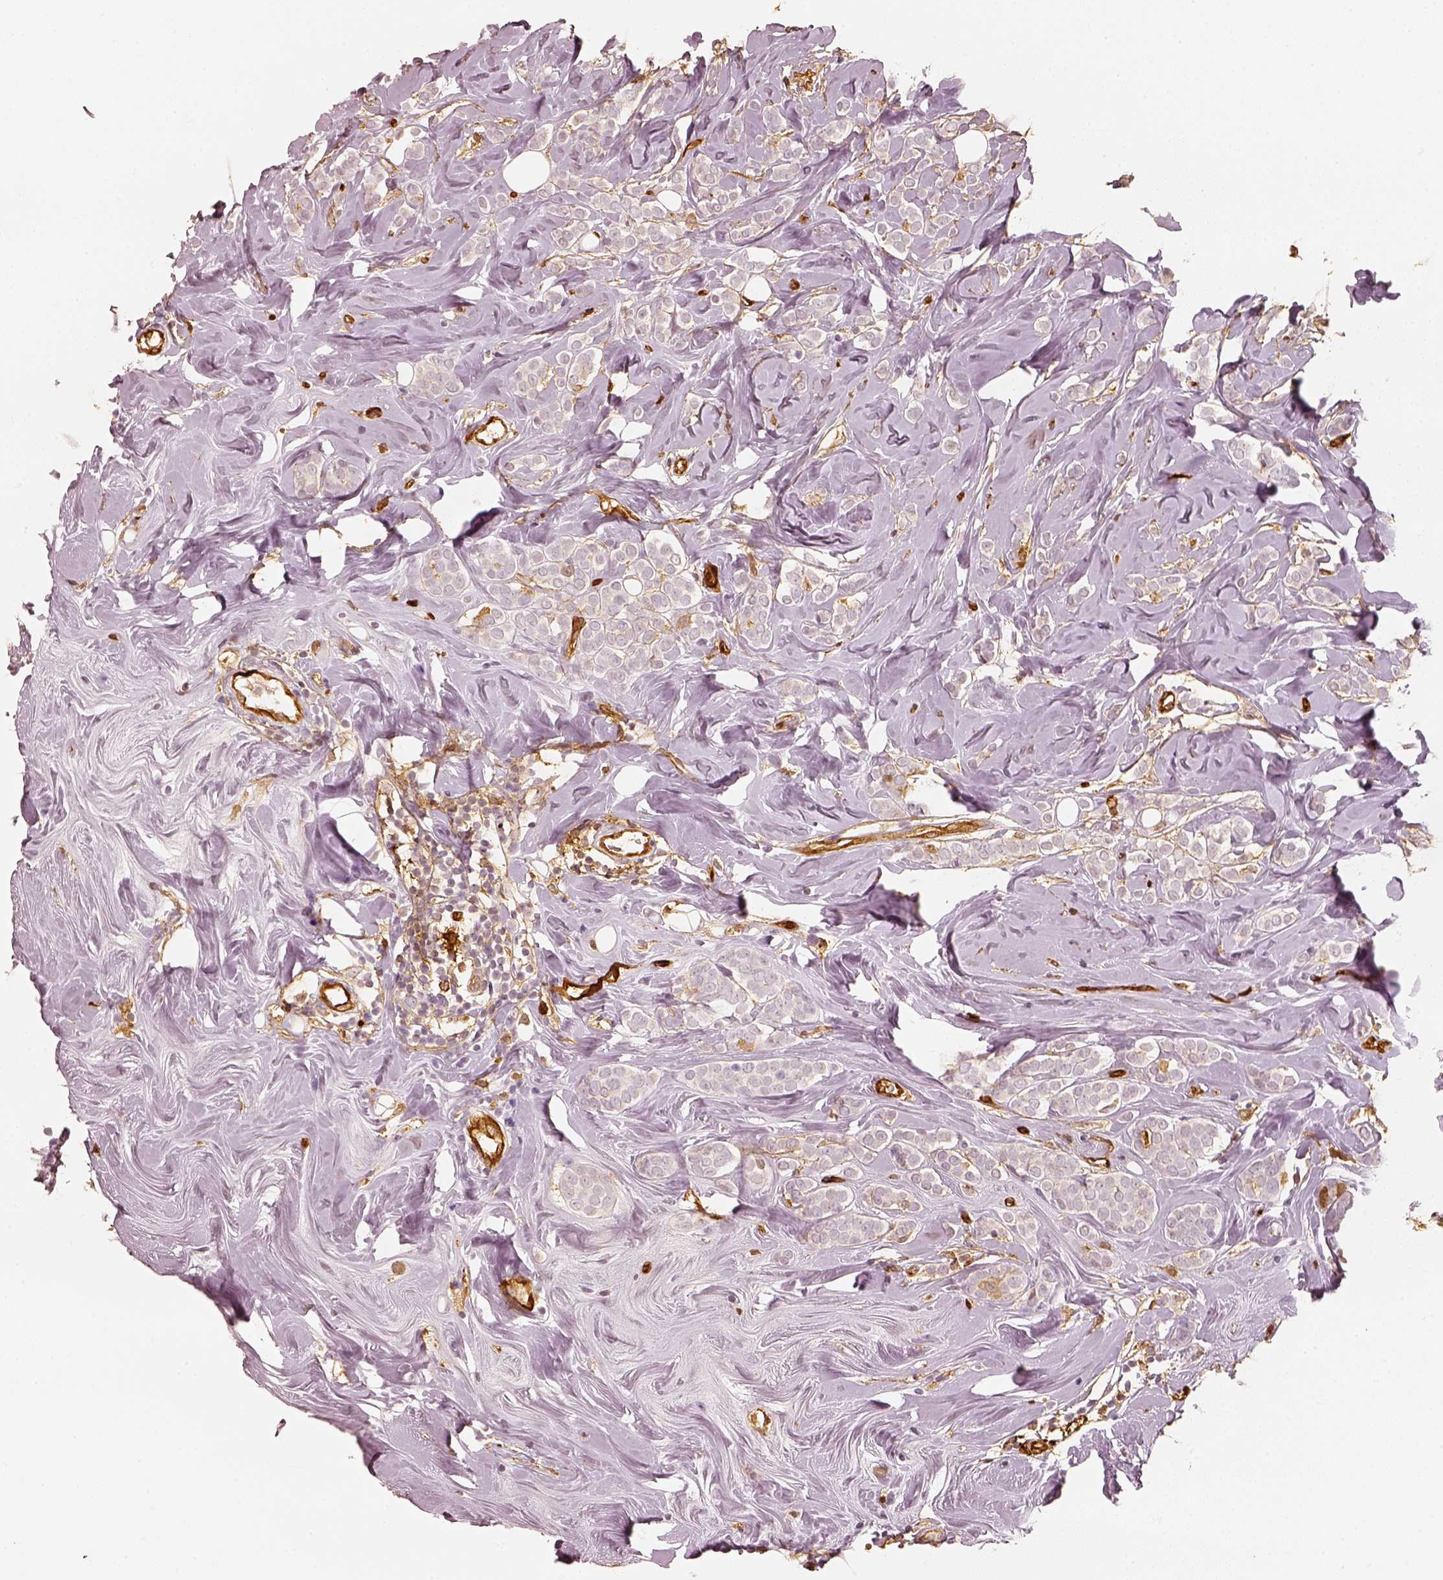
{"staining": {"intensity": "negative", "quantity": "none", "location": "none"}, "tissue": "breast cancer", "cell_type": "Tumor cells", "image_type": "cancer", "snomed": [{"axis": "morphology", "description": "Lobular carcinoma"}, {"axis": "topography", "description": "Breast"}], "caption": "Human breast cancer (lobular carcinoma) stained for a protein using immunohistochemistry exhibits no positivity in tumor cells.", "gene": "FSCN1", "patient": {"sex": "female", "age": 49}}